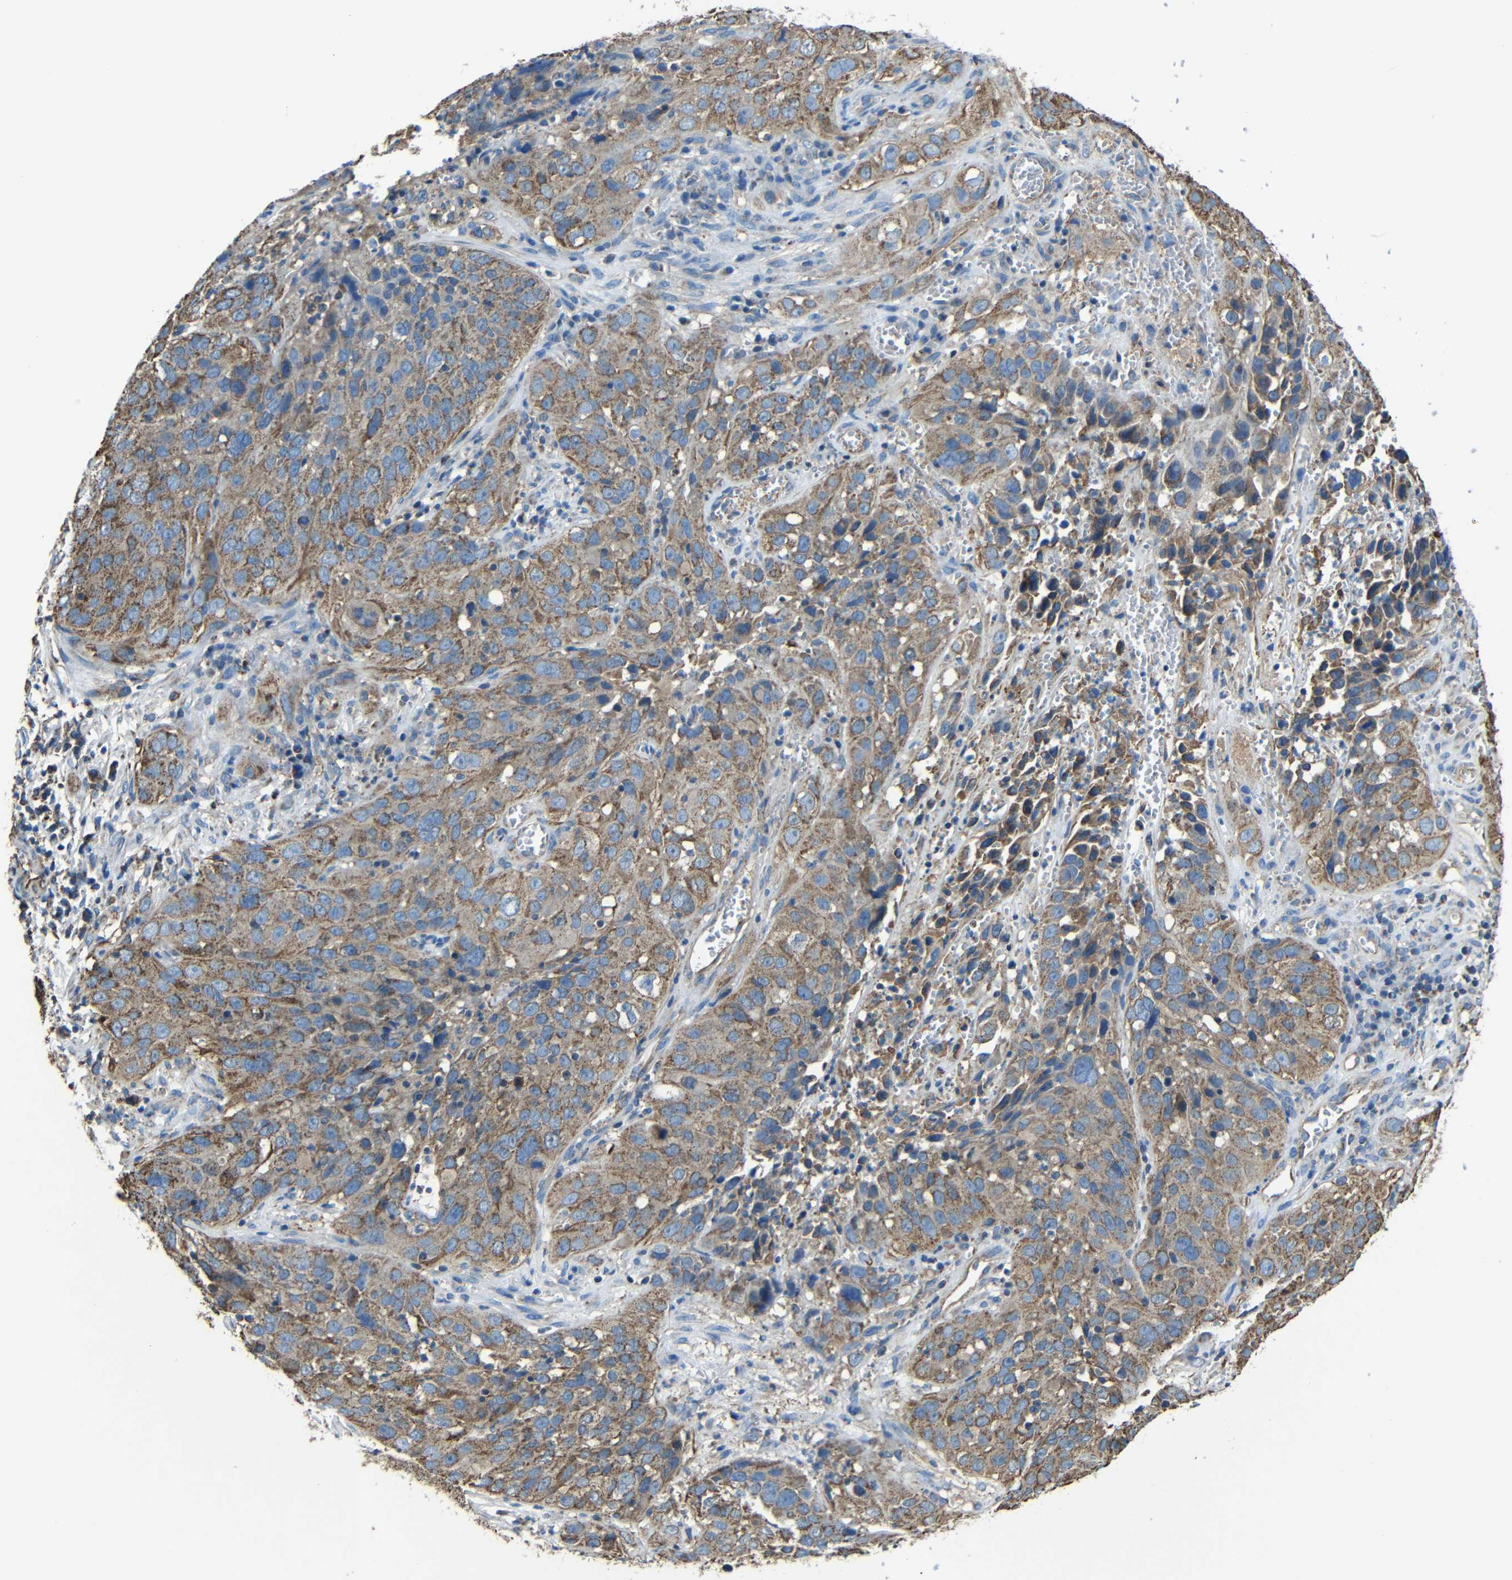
{"staining": {"intensity": "moderate", "quantity": ">75%", "location": "cytoplasmic/membranous"}, "tissue": "cervical cancer", "cell_type": "Tumor cells", "image_type": "cancer", "snomed": [{"axis": "morphology", "description": "Squamous cell carcinoma, NOS"}, {"axis": "topography", "description": "Cervix"}], "caption": "A brown stain highlights moderate cytoplasmic/membranous staining of a protein in cervical cancer (squamous cell carcinoma) tumor cells.", "gene": "INTS6L", "patient": {"sex": "female", "age": 32}}